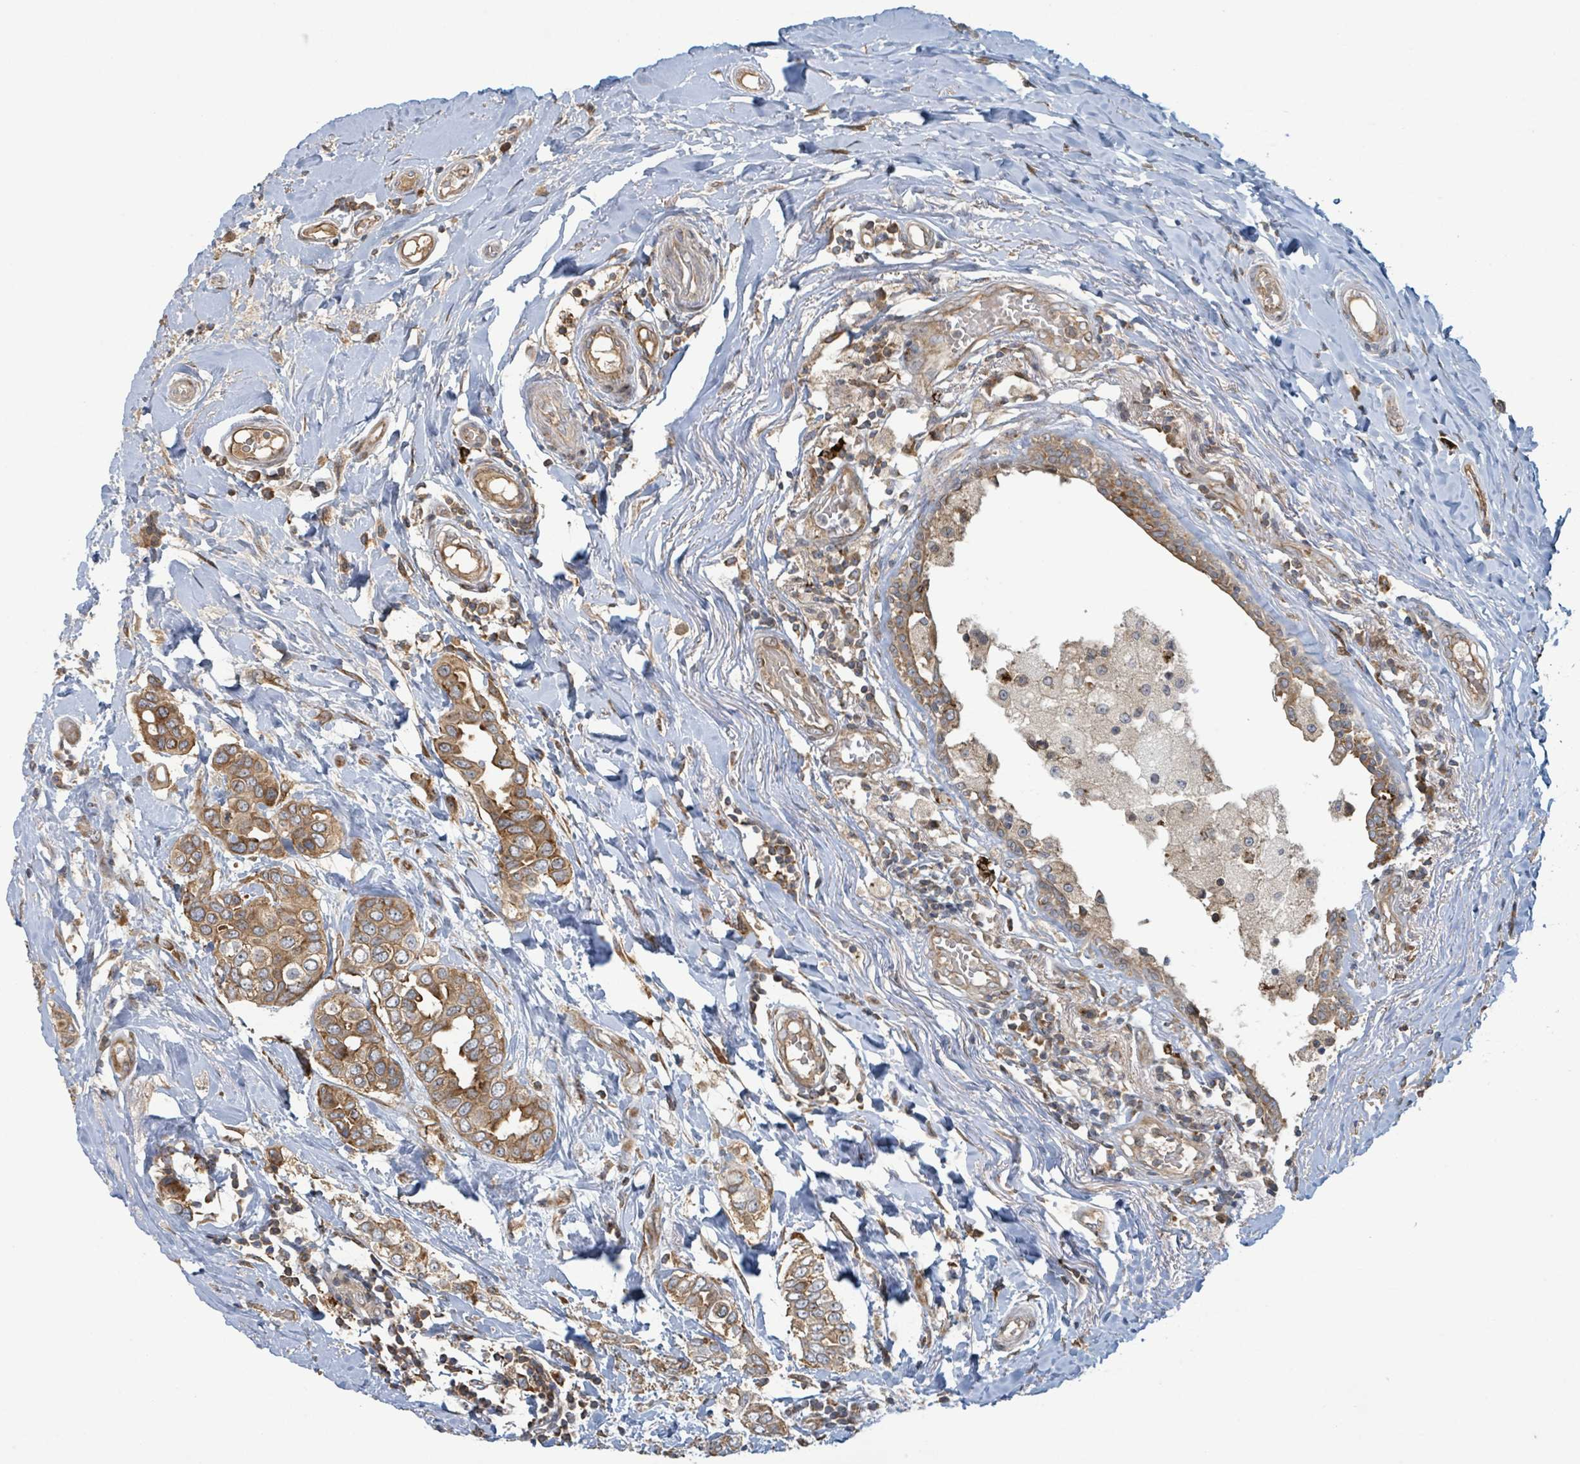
{"staining": {"intensity": "moderate", "quantity": ">75%", "location": "cytoplasmic/membranous"}, "tissue": "breast cancer", "cell_type": "Tumor cells", "image_type": "cancer", "snomed": [{"axis": "morphology", "description": "Lobular carcinoma"}, {"axis": "topography", "description": "Breast"}], "caption": "Immunohistochemical staining of breast lobular carcinoma reveals medium levels of moderate cytoplasmic/membranous protein positivity in approximately >75% of tumor cells.", "gene": "OR51E1", "patient": {"sex": "female", "age": 51}}